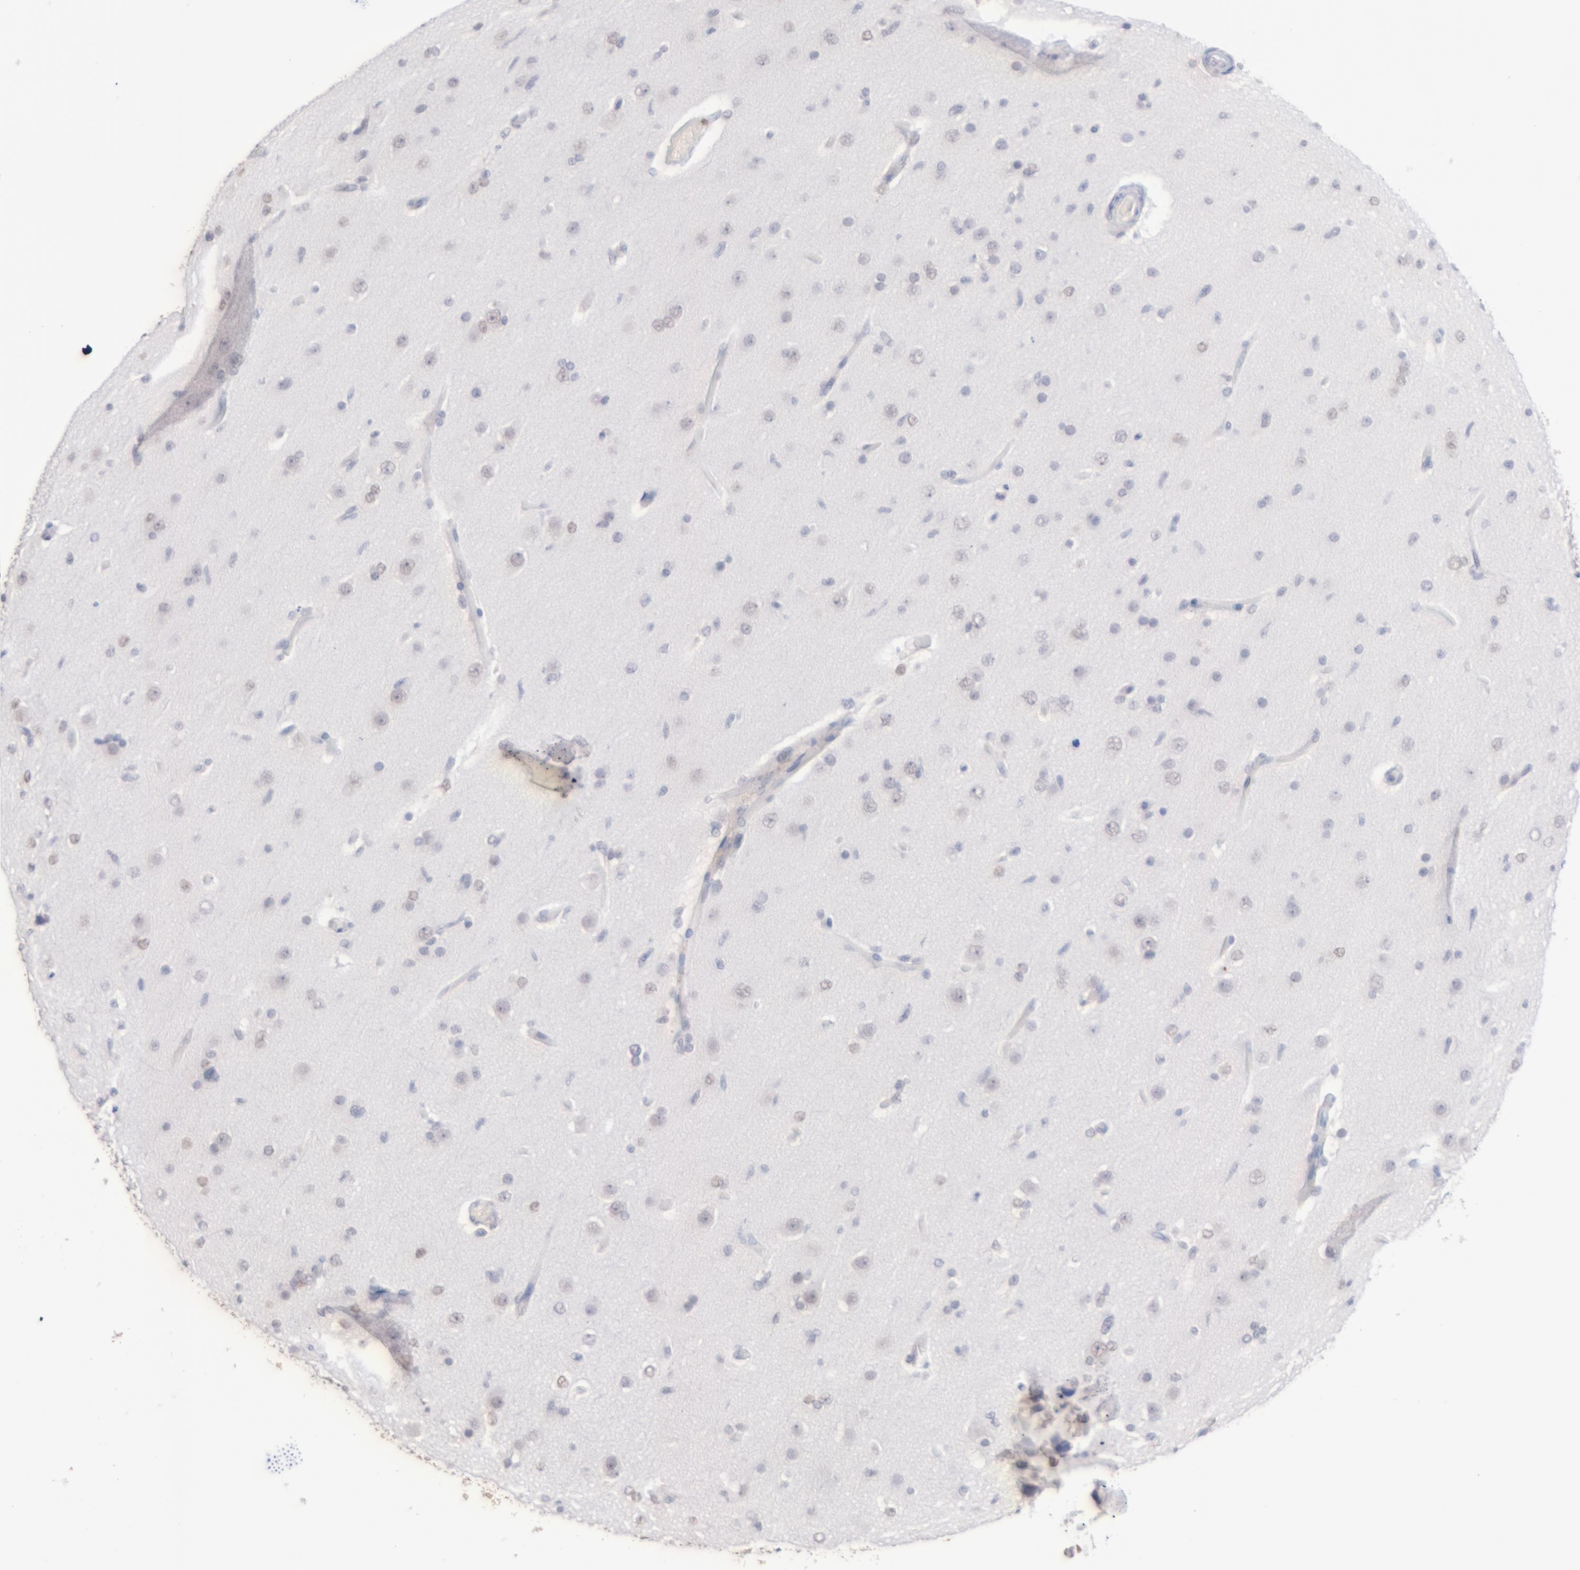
{"staining": {"intensity": "weak", "quantity": "<25%", "location": "cytoplasmic/membranous"}, "tissue": "glioma", "cell_type": "Tumor cells", "image_type": "cancer", "snomed": [{"axis": "morphology", "description": "Glioma, malignant, High grade"}, {"axis": "topography", "description": "Brain"}], "caption": "High power microscopy image of an immunohistochemistry (IHC) photomicrograph of malignant glioma (high-grade), revealing no significant staining in tumor cells.", "gene": "MGAM", "patient": {"sex": "male", "age": 33}}